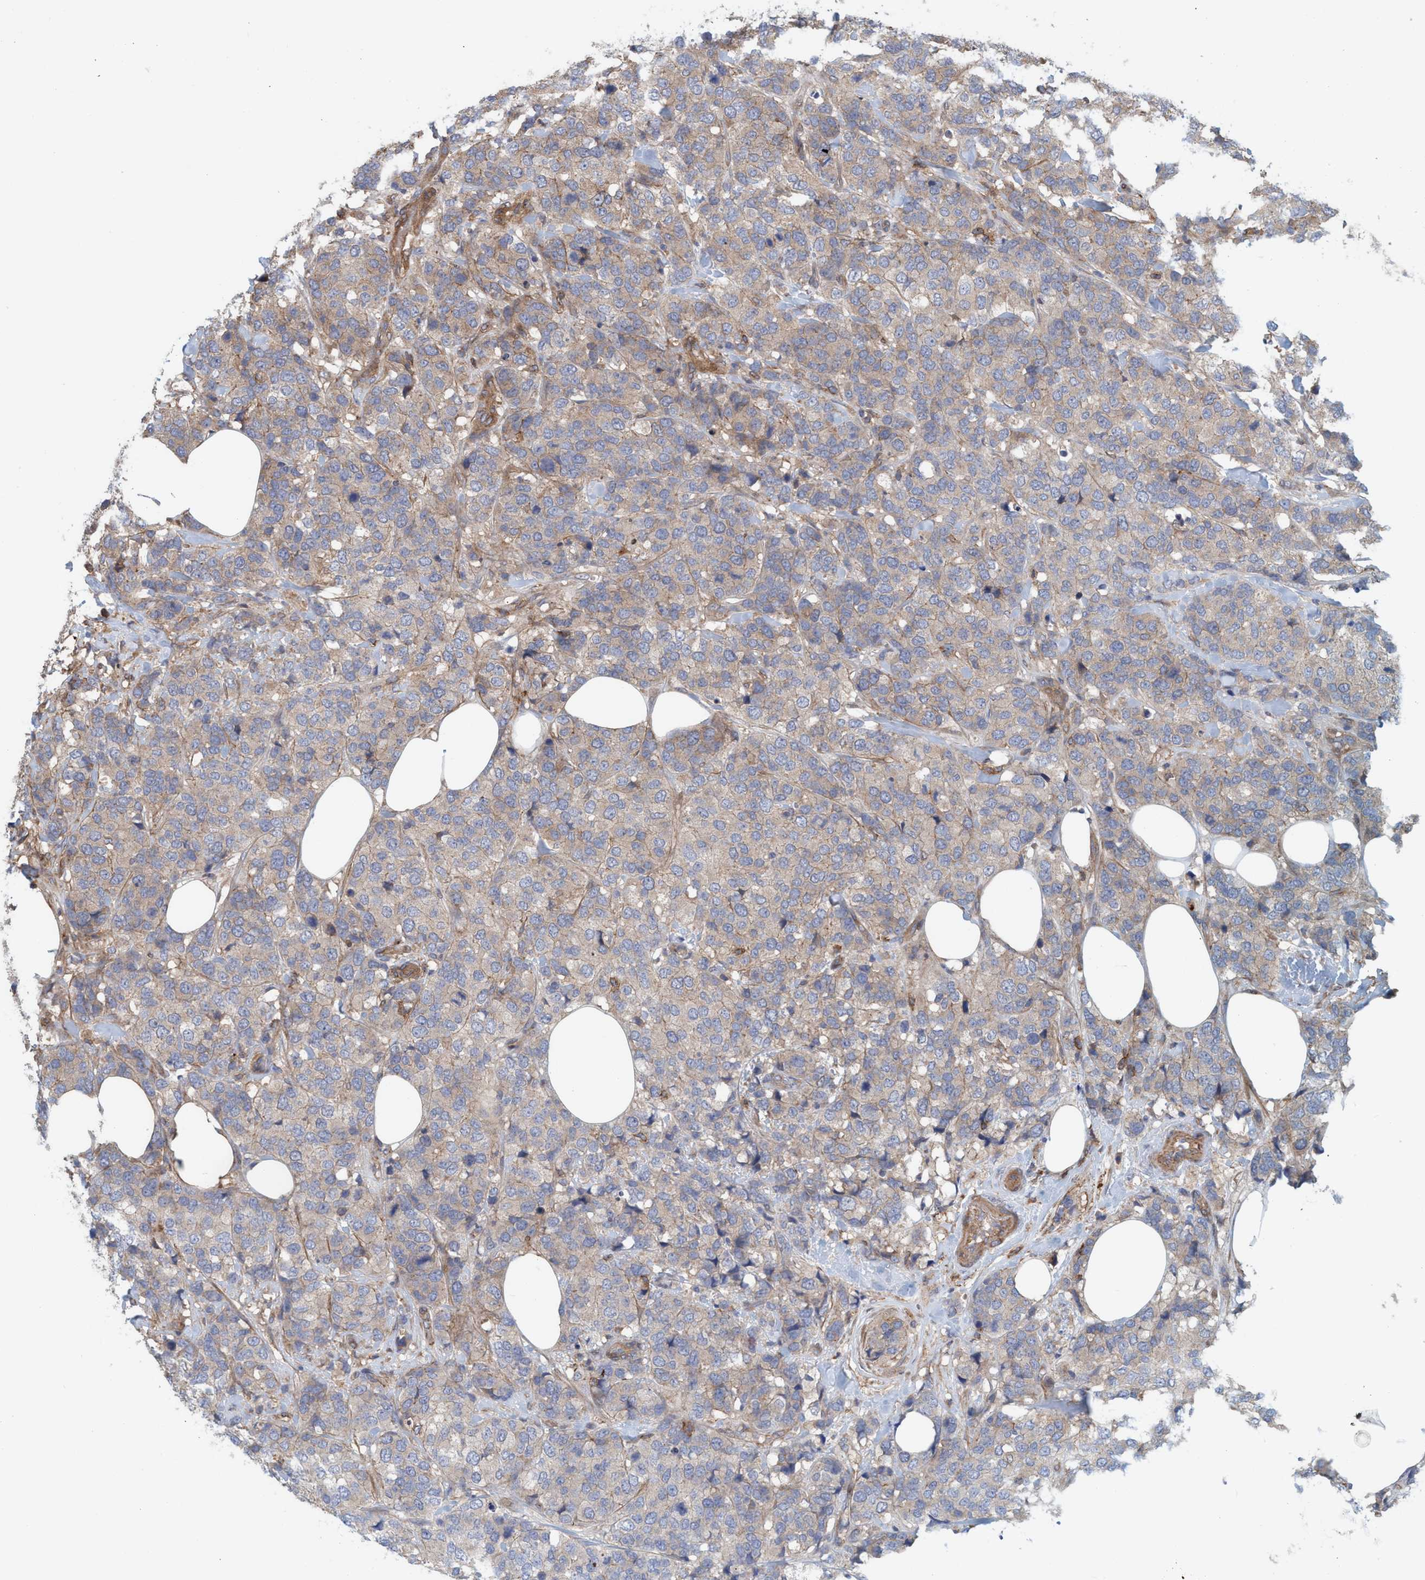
{"staining": {"intensity": "weak", "quantity": ">75%", "location": "cytoplasmic/membranous"}, "tissue": "breast cancer", "cell_type": "Tumor cells", "image_type": "cancer", "snomed": [{"axis": "morphology", "description": "Lobular carcinoma"}, {"axis": "topography", "description": "Breast"}], "caption": "A high-resolution photomicrograph shows IHC staining of breast cancer (lobular carcinoma), which exhibits weak cytoplasmic/membranous expression in approximately >75% of tumor cells.", "gene": "SPECC1", "patient": {"sex": "female", "age": 59}}